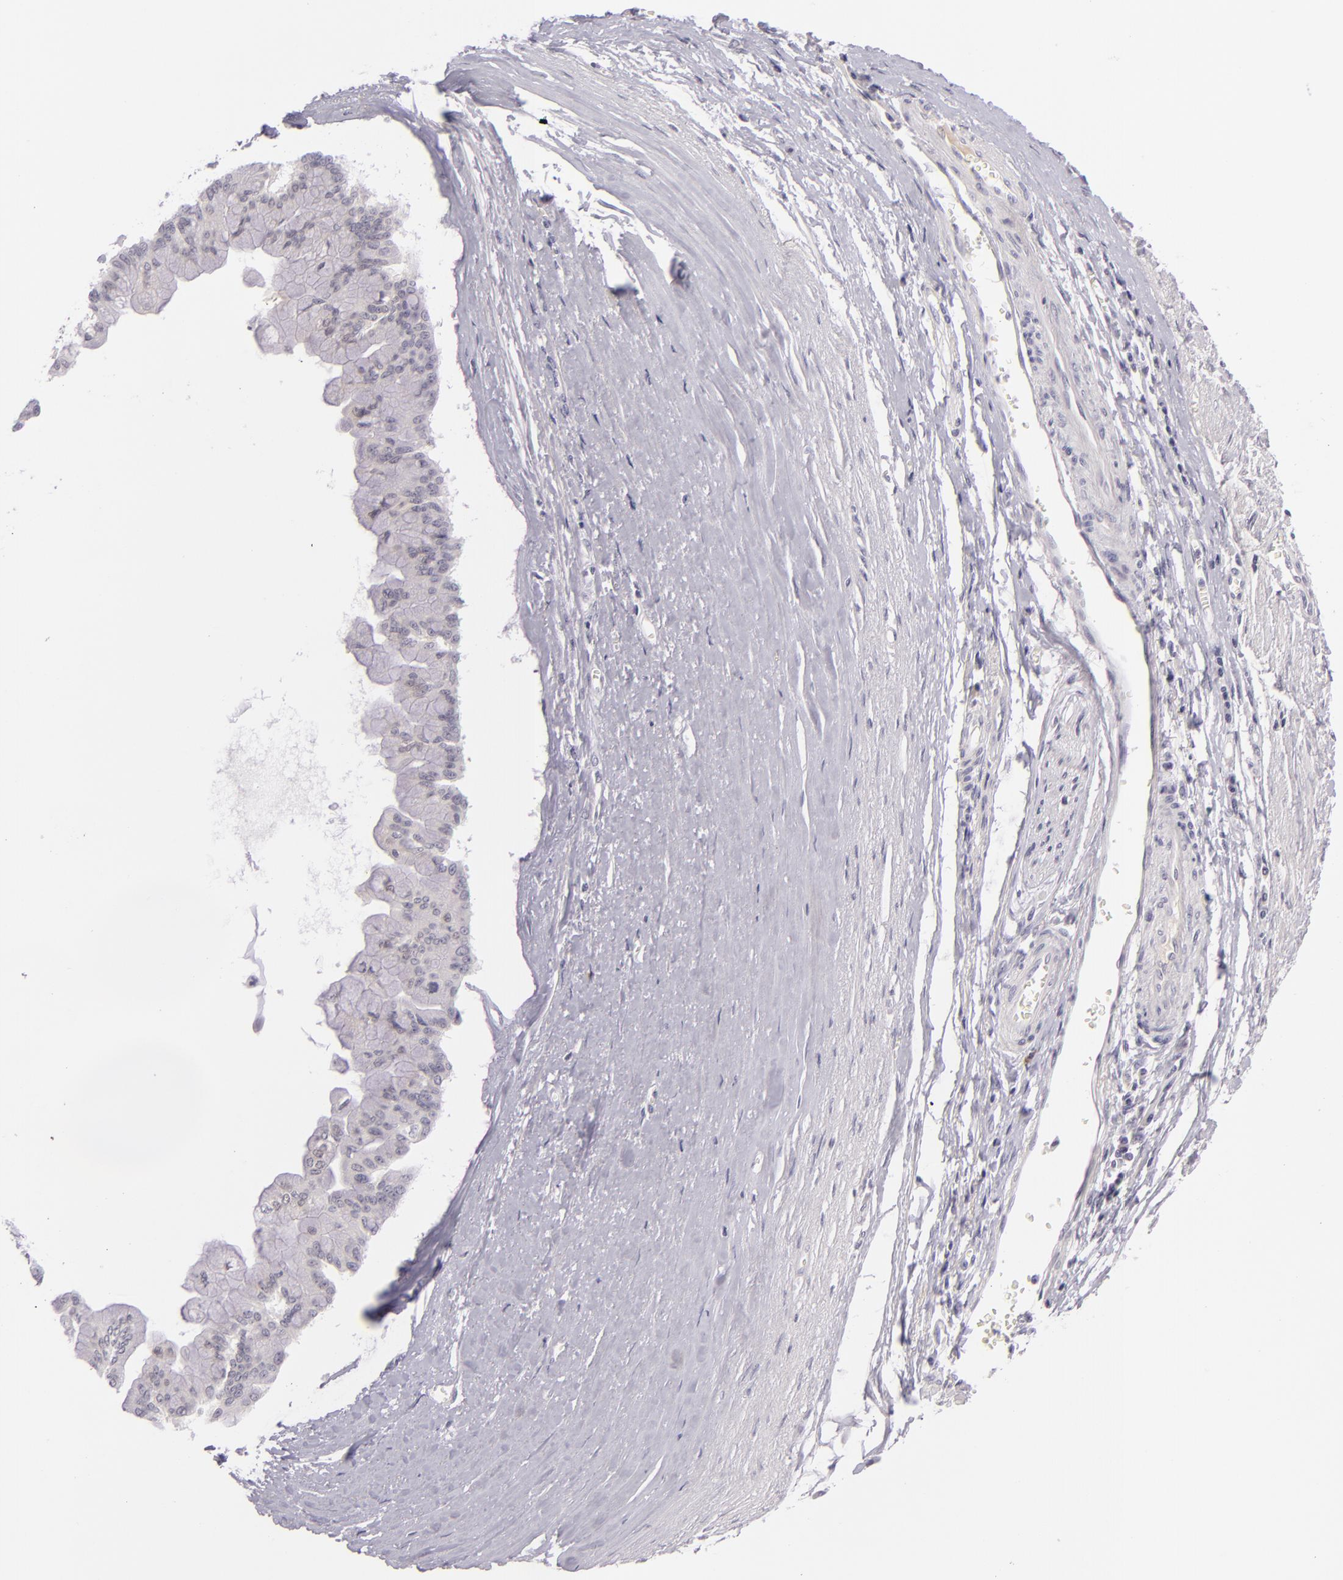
{"staining": {"intensity": "negative", "quantity": "none", "location": "none"}, "tissue": "liver cancer", "cell_type": "Tumor cells", "image_type": "cancer", "snomed": [{"axis": "morphology", "description": "Cholangiocarcinoma"}, {"axis": "topography", "description": "Liver"}], "caption": "High power microscopy histopathology image of an IHC image of liver cancer, revealing no significant positivity in tumor cells.", "gene": "DAG1", "patient": {"sex": "female", "age": 79}}